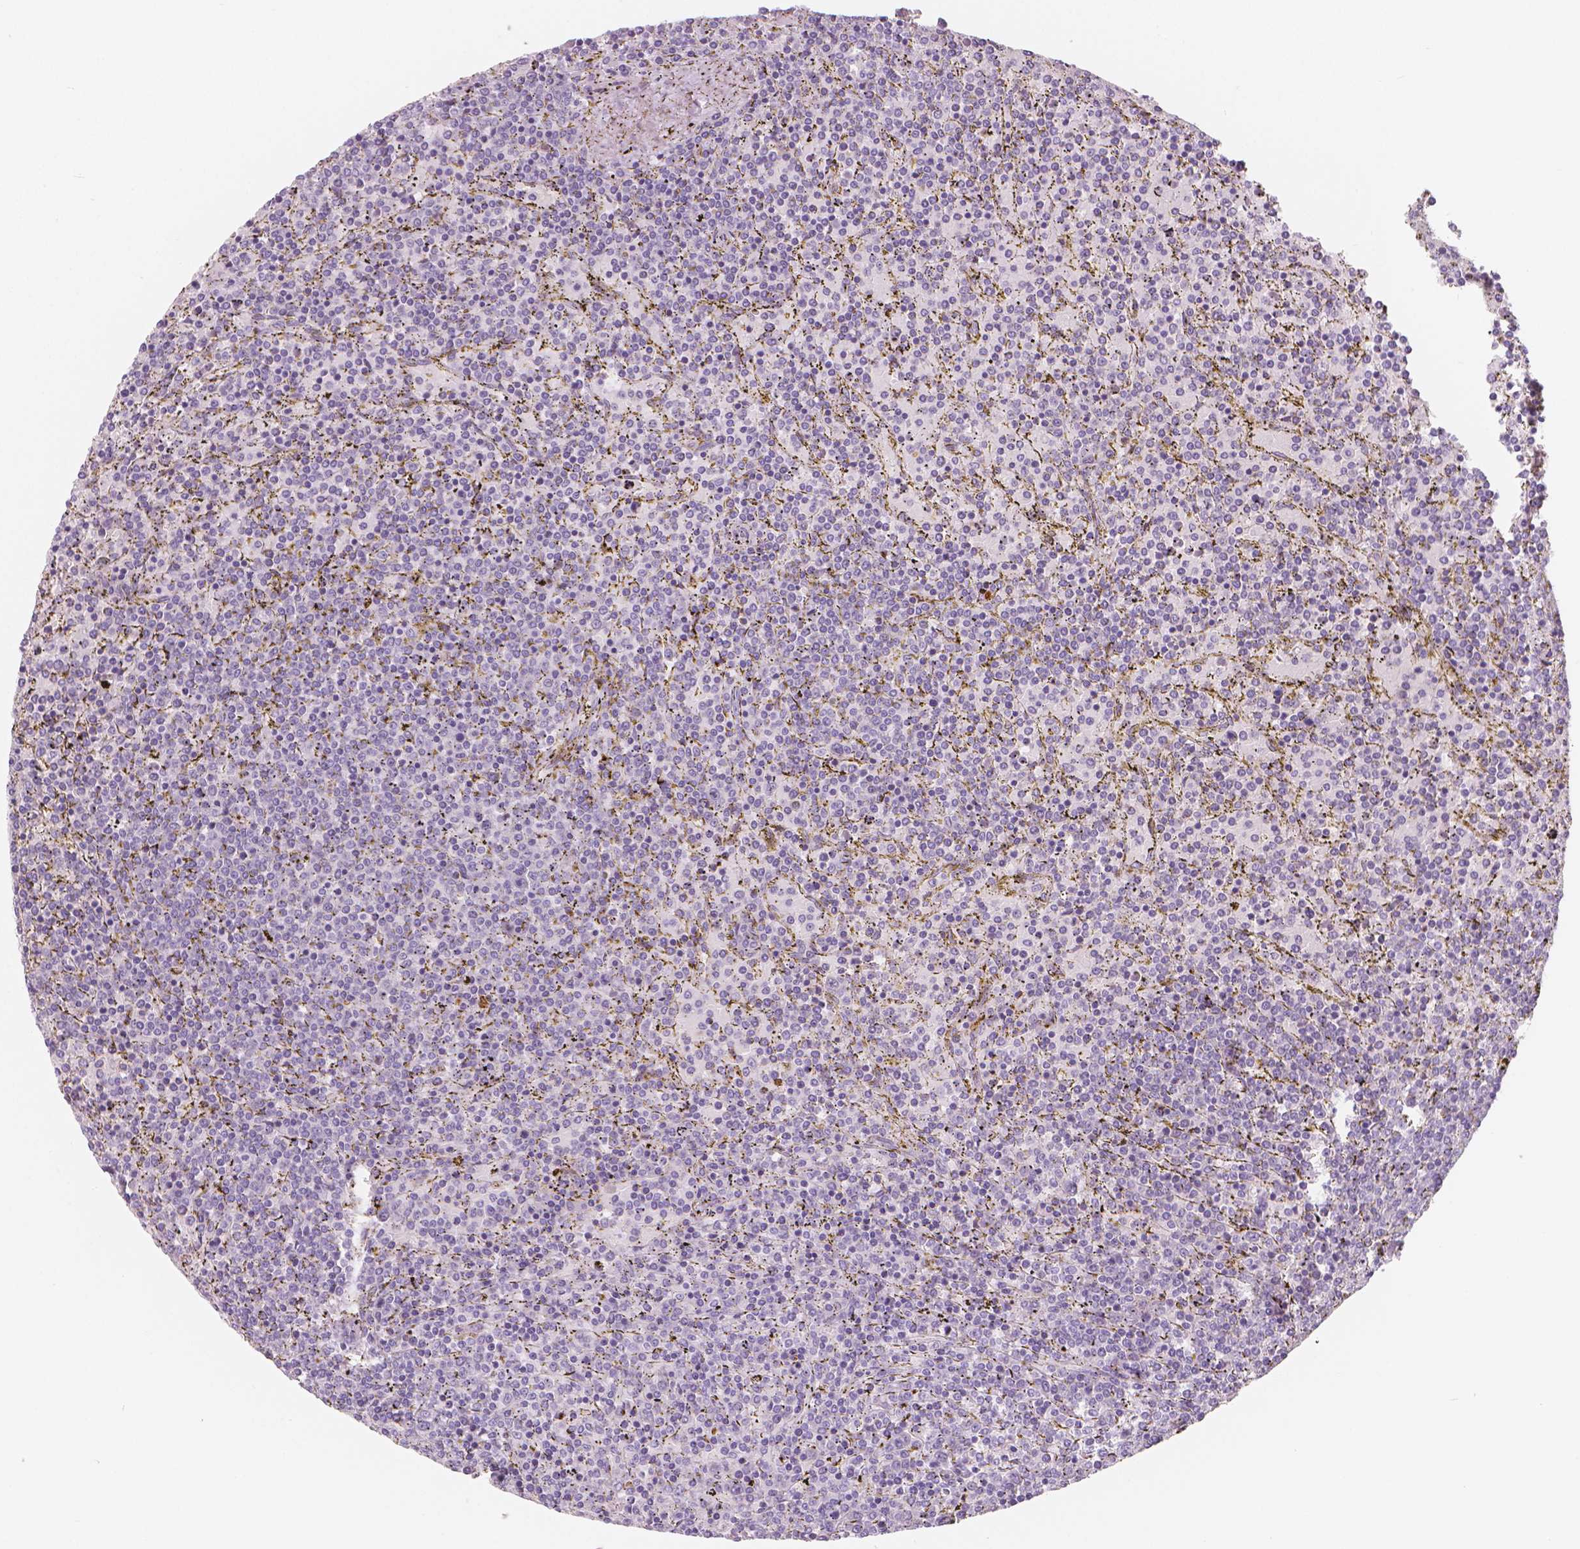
{"staining": {"intensity": "negative", "quantity": "none", "location": "none"}, "tissue": "lymphoma", "cell_type": "Tumor cells", "image_type": "cancer", "snomed": [{"axis": "morphology", "description": "Malignant lymphoma, non-Hodgkin's type, Low grade"}, {"axis": "topography", "description": "Spleen"}], "caption": "DAB immunohistochemical staining of malignant lymphoma, non-Hodgkin's type (low-grade) displays no significant expression in tumor cells.", "gene": "APOA4", "patient": {"sex": "female", "age": 77}}